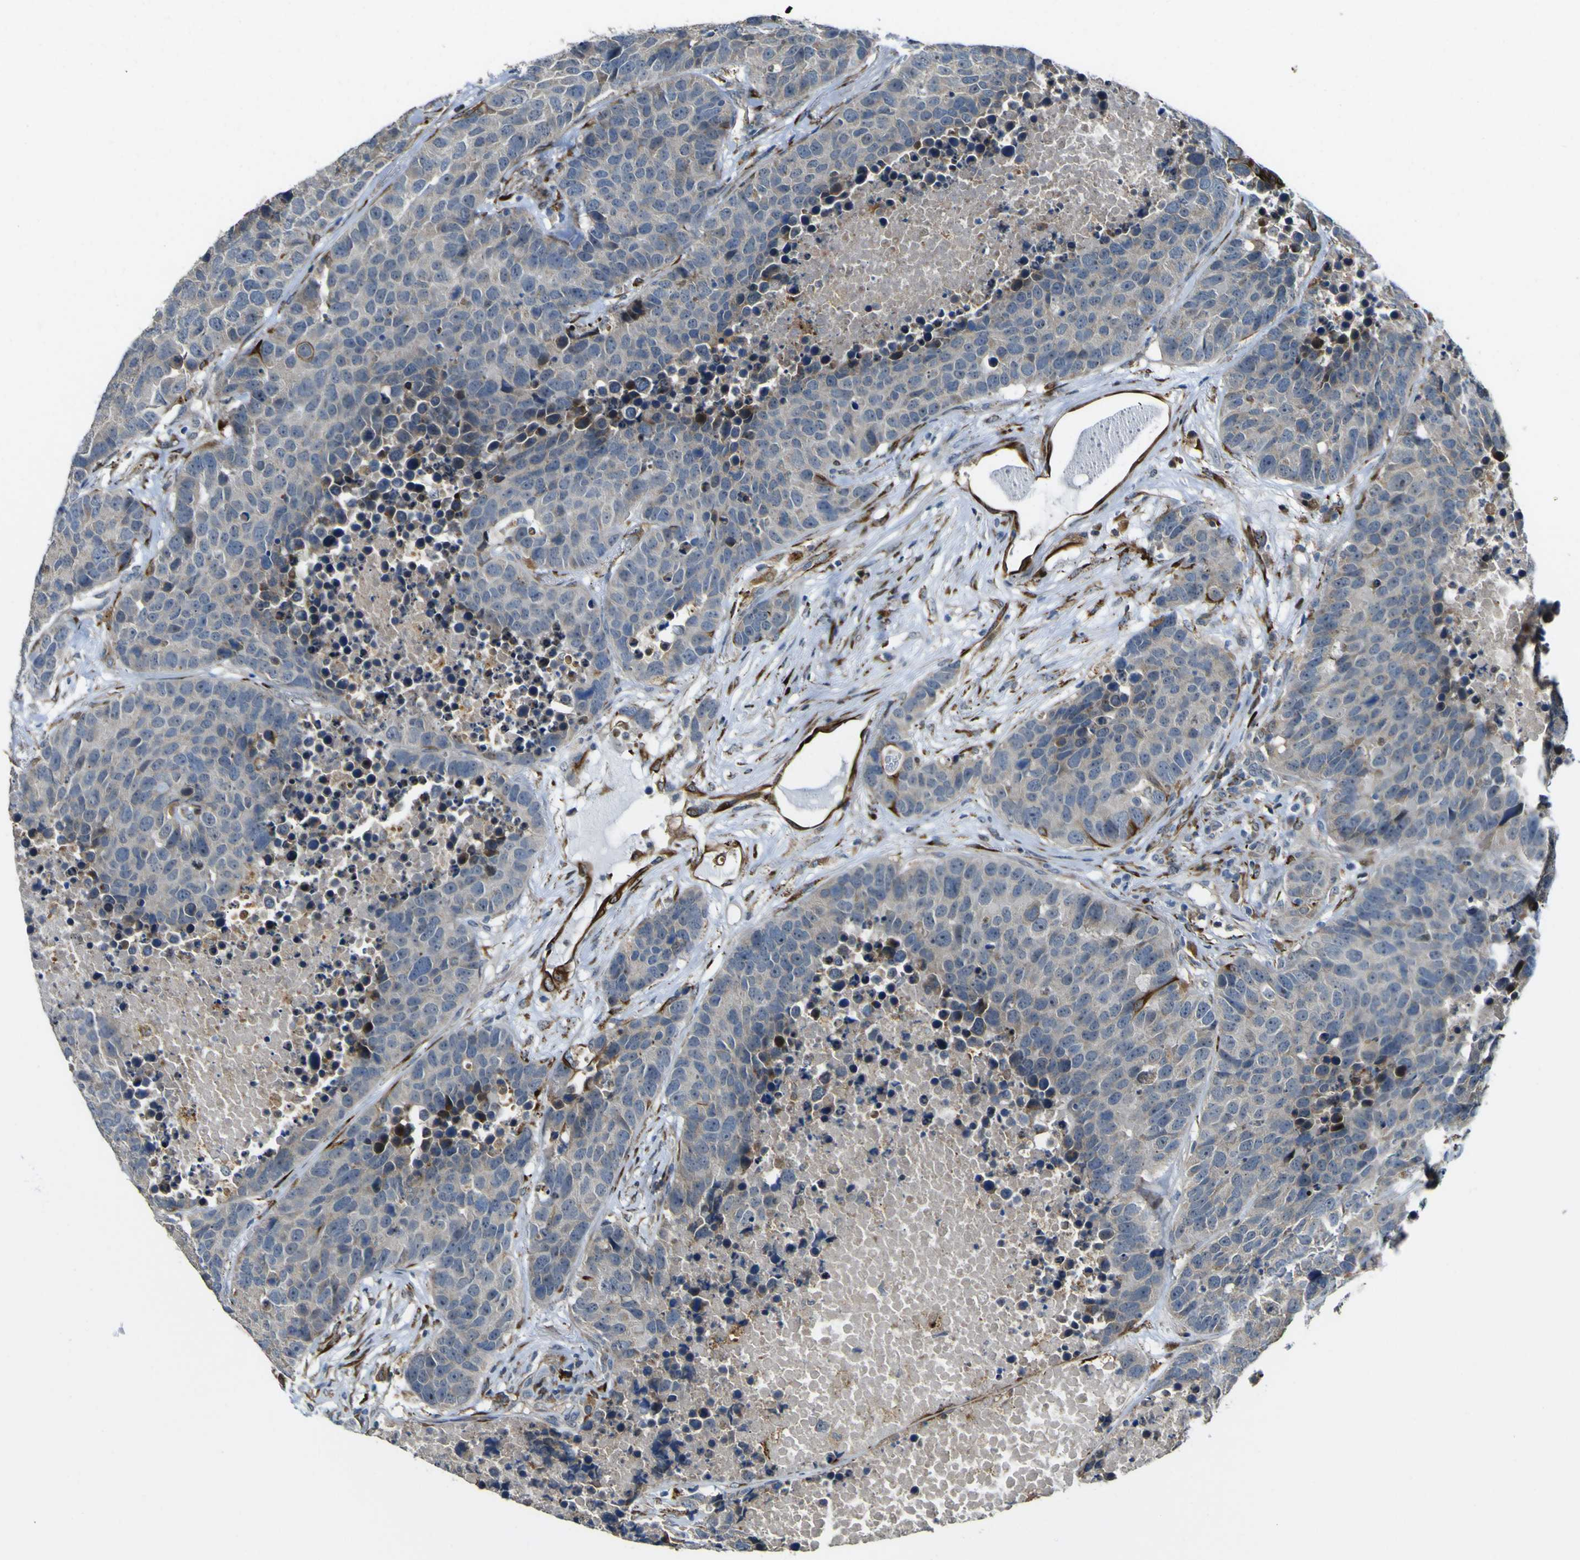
{"staining": {"intensity": "weak", "quantity": ">75%", "location": "cytoplasmic/membranous"}, "tissue": "carcinoid", "cell_type": "Tumor cells", "image_type": "cancer", "snomed": [{"axis": "morphology", "description": "Carcinoid, malignant, NOS"}, {"axis": "topography", "description": "Lung"}], "caption": "Immunohistochemical staining of human malignant carcinoid displays low levels of weak cytoplasmic/membranous staining in about >75% of tumor cells.", "gene": "LBHD1", "patient": {"sex": "male", "age": 60}}